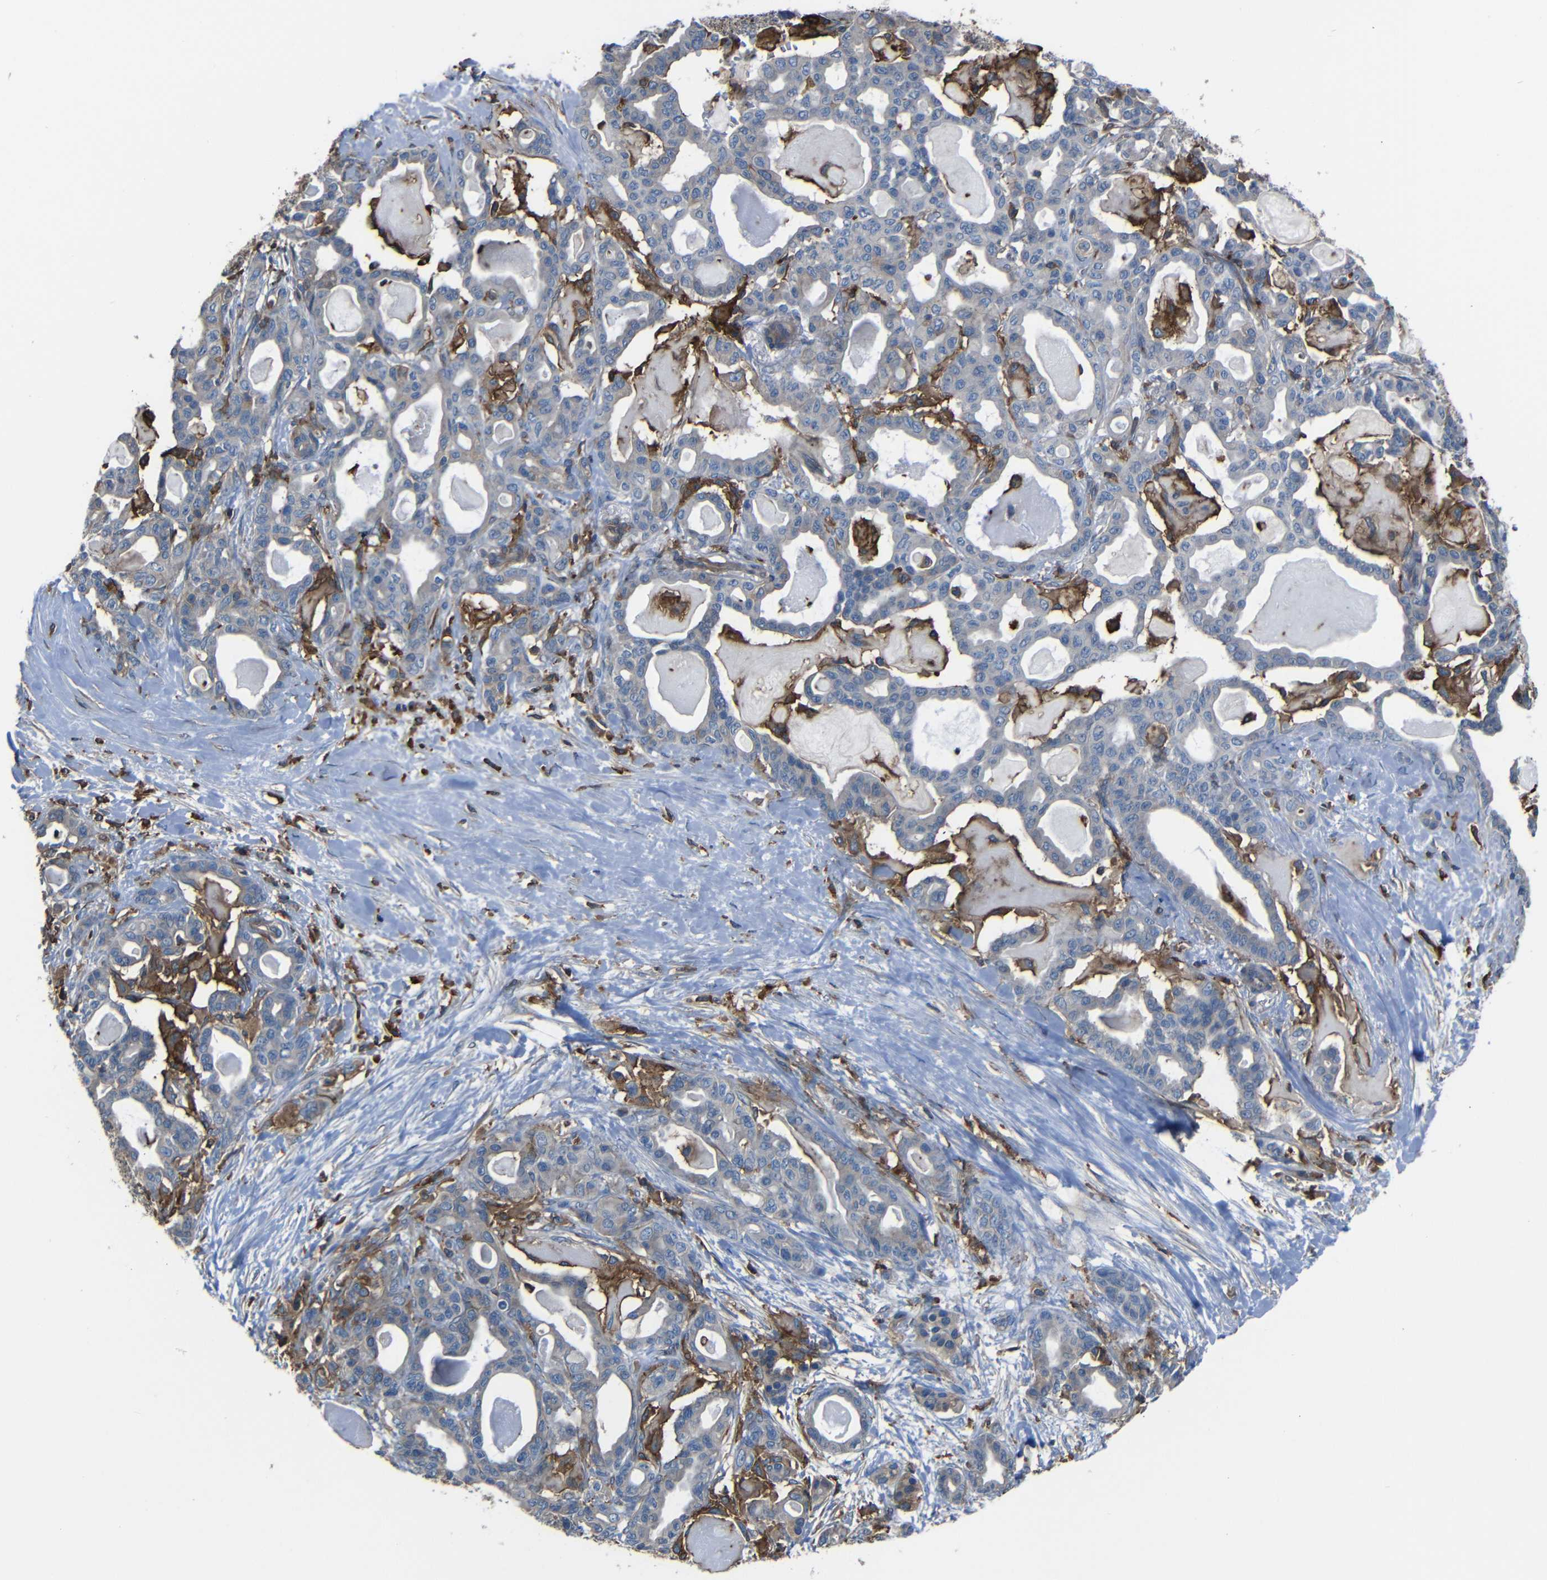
{"staining": {"intensity": "weak", "quantity": "<25%", "location": "cytoplasmic/membranous"}, "tissue": "pancreatic cancer", "cell_type": "Tumor cells", "image_type": "cancer", "snomed": [{"axis": "morphology", "description": "Adenocarcinoma, NOS"}, {"axis": "topography", "description": "Pancreas"}], "caption": "A micrograph of pancreatic adenocarcinoma stained for a protein exhibits no brown staining in tumor cells. The staining was performed using DAB to visualize the protein expression in brown, while the nuclei were stained in blue with hematoxylin (Magnification: 20x).", "gene": "ADGRE5", "patient": {"sex": "male", "age": 63}}